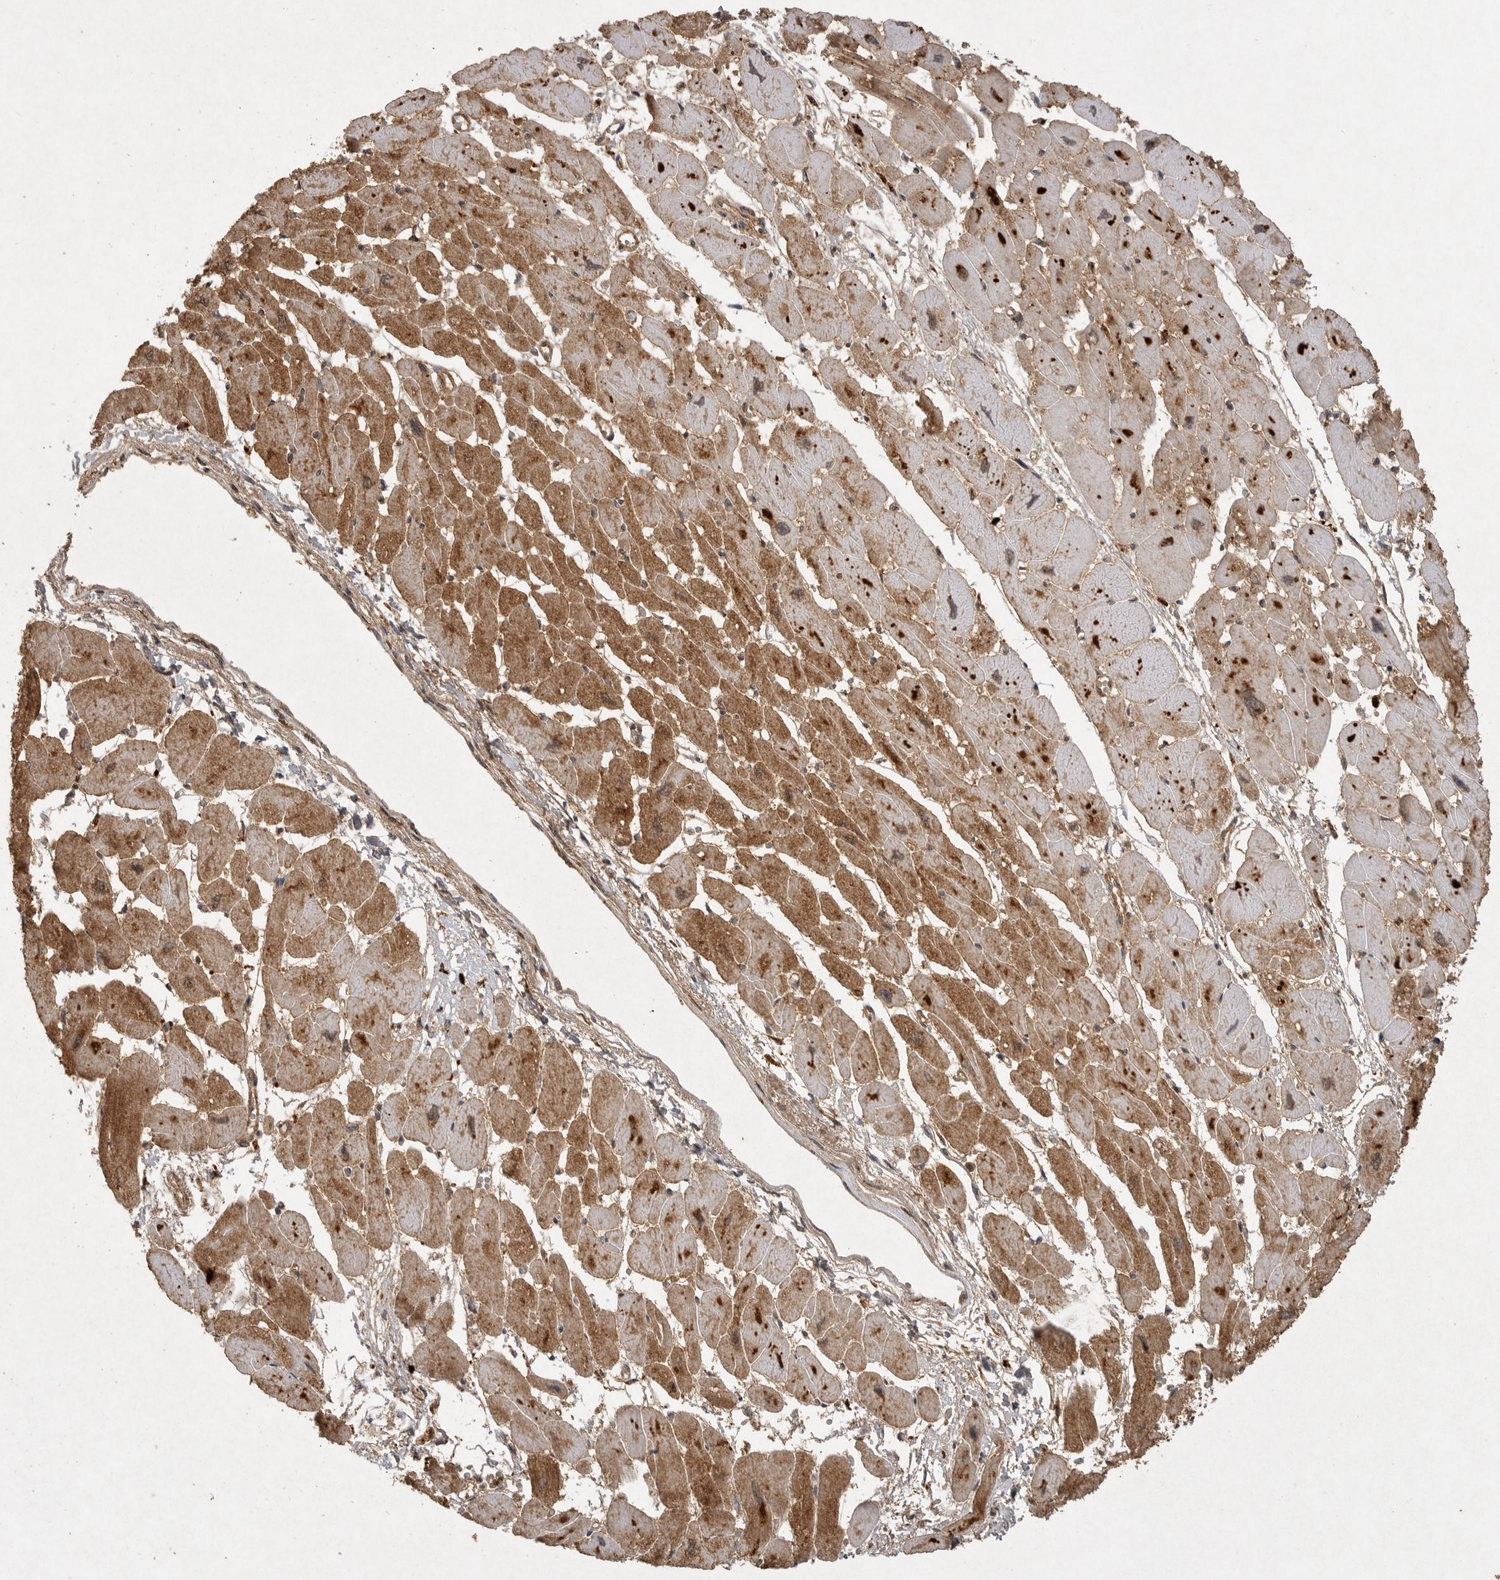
{"staining": {"intensity": "moderate", "quantity": "25%-75%", "location": "cytoplasmic/membranous,nuclear"}, "tissue": "heart muscle", "cell_type": "Cardiomyocytes", "image_type": "normal", "snomed": [{"axis": "morphology", "description": "Normal tissue, NOS"}, {"axis": "topography", "description": "Heart"}], "caption": "Benign heart muscle displays moderate cytoplasmic/membranous,nuclear staining in about 25%-75% of cardiomyocytes.", "gene": "ICOSLG", "patient": {"sex": "female", "age": 54}}